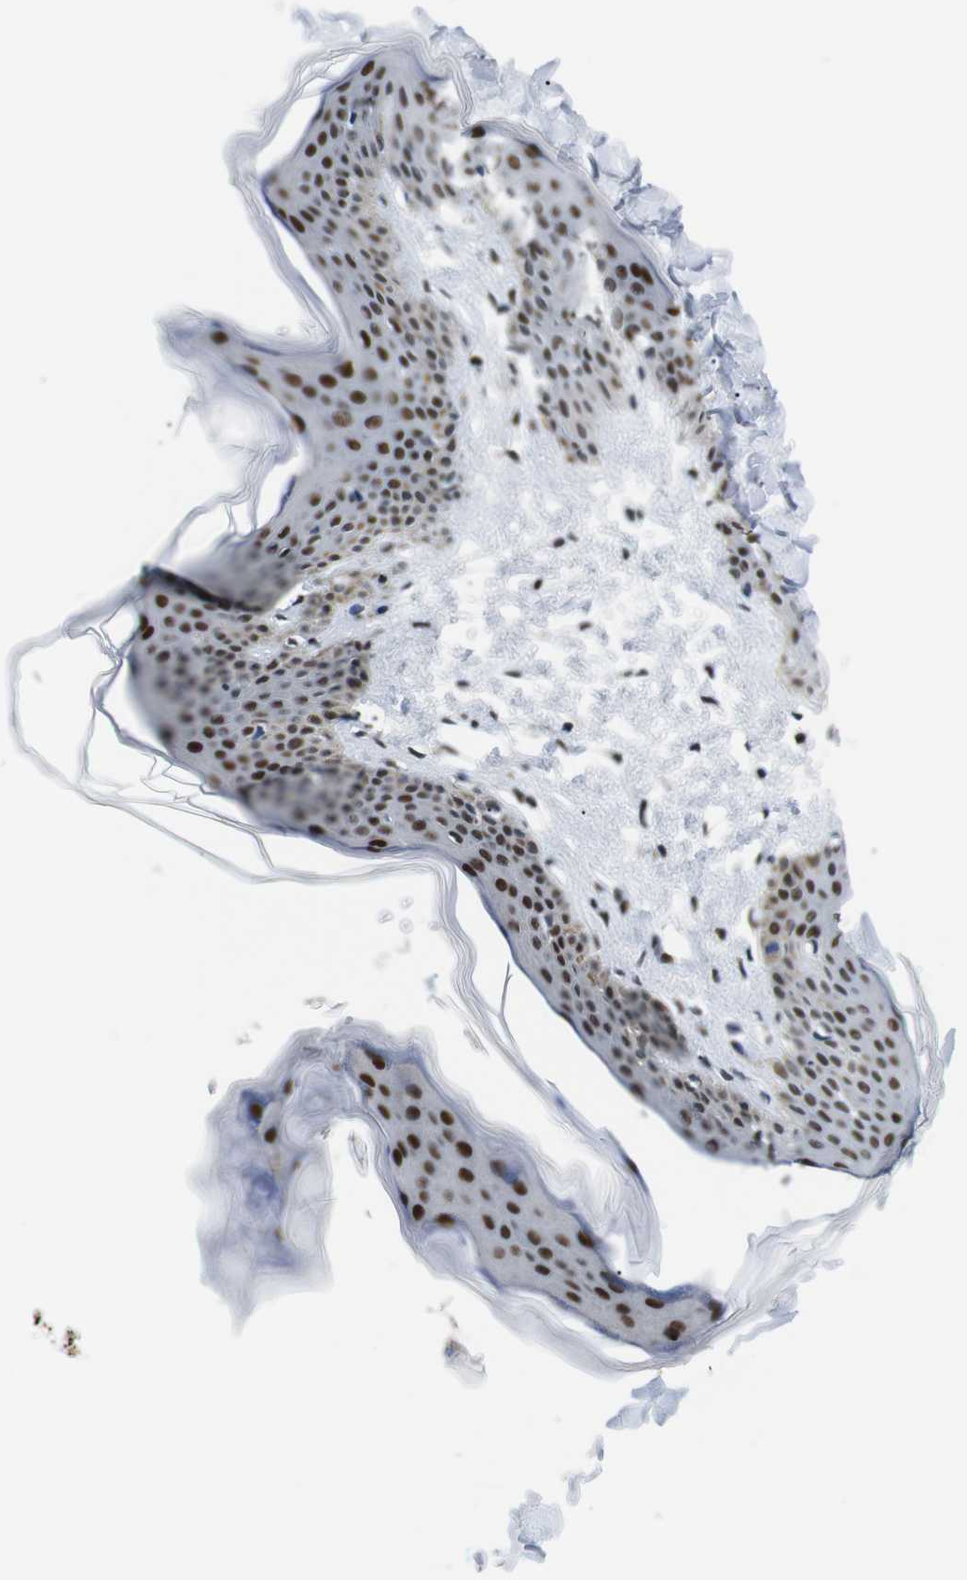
{"staining": {"intensity": "moderate", "quantity": ">75%", "location": "nuclear"}, "tissue": "skin", "cell_type": "Fibroblasts", "image_type": "normal", "snomed": [{"axis": "morphology", "description": "Normal tissue, NOS"}, {"axis": "topography", "description": "Skin"}], "caption": "Fibroblasts reveal moderate nuclear positivity in about >75% of cells in benign skin.", "gene": "PSME3", "patient": {"sex": "female", "age": 17}}